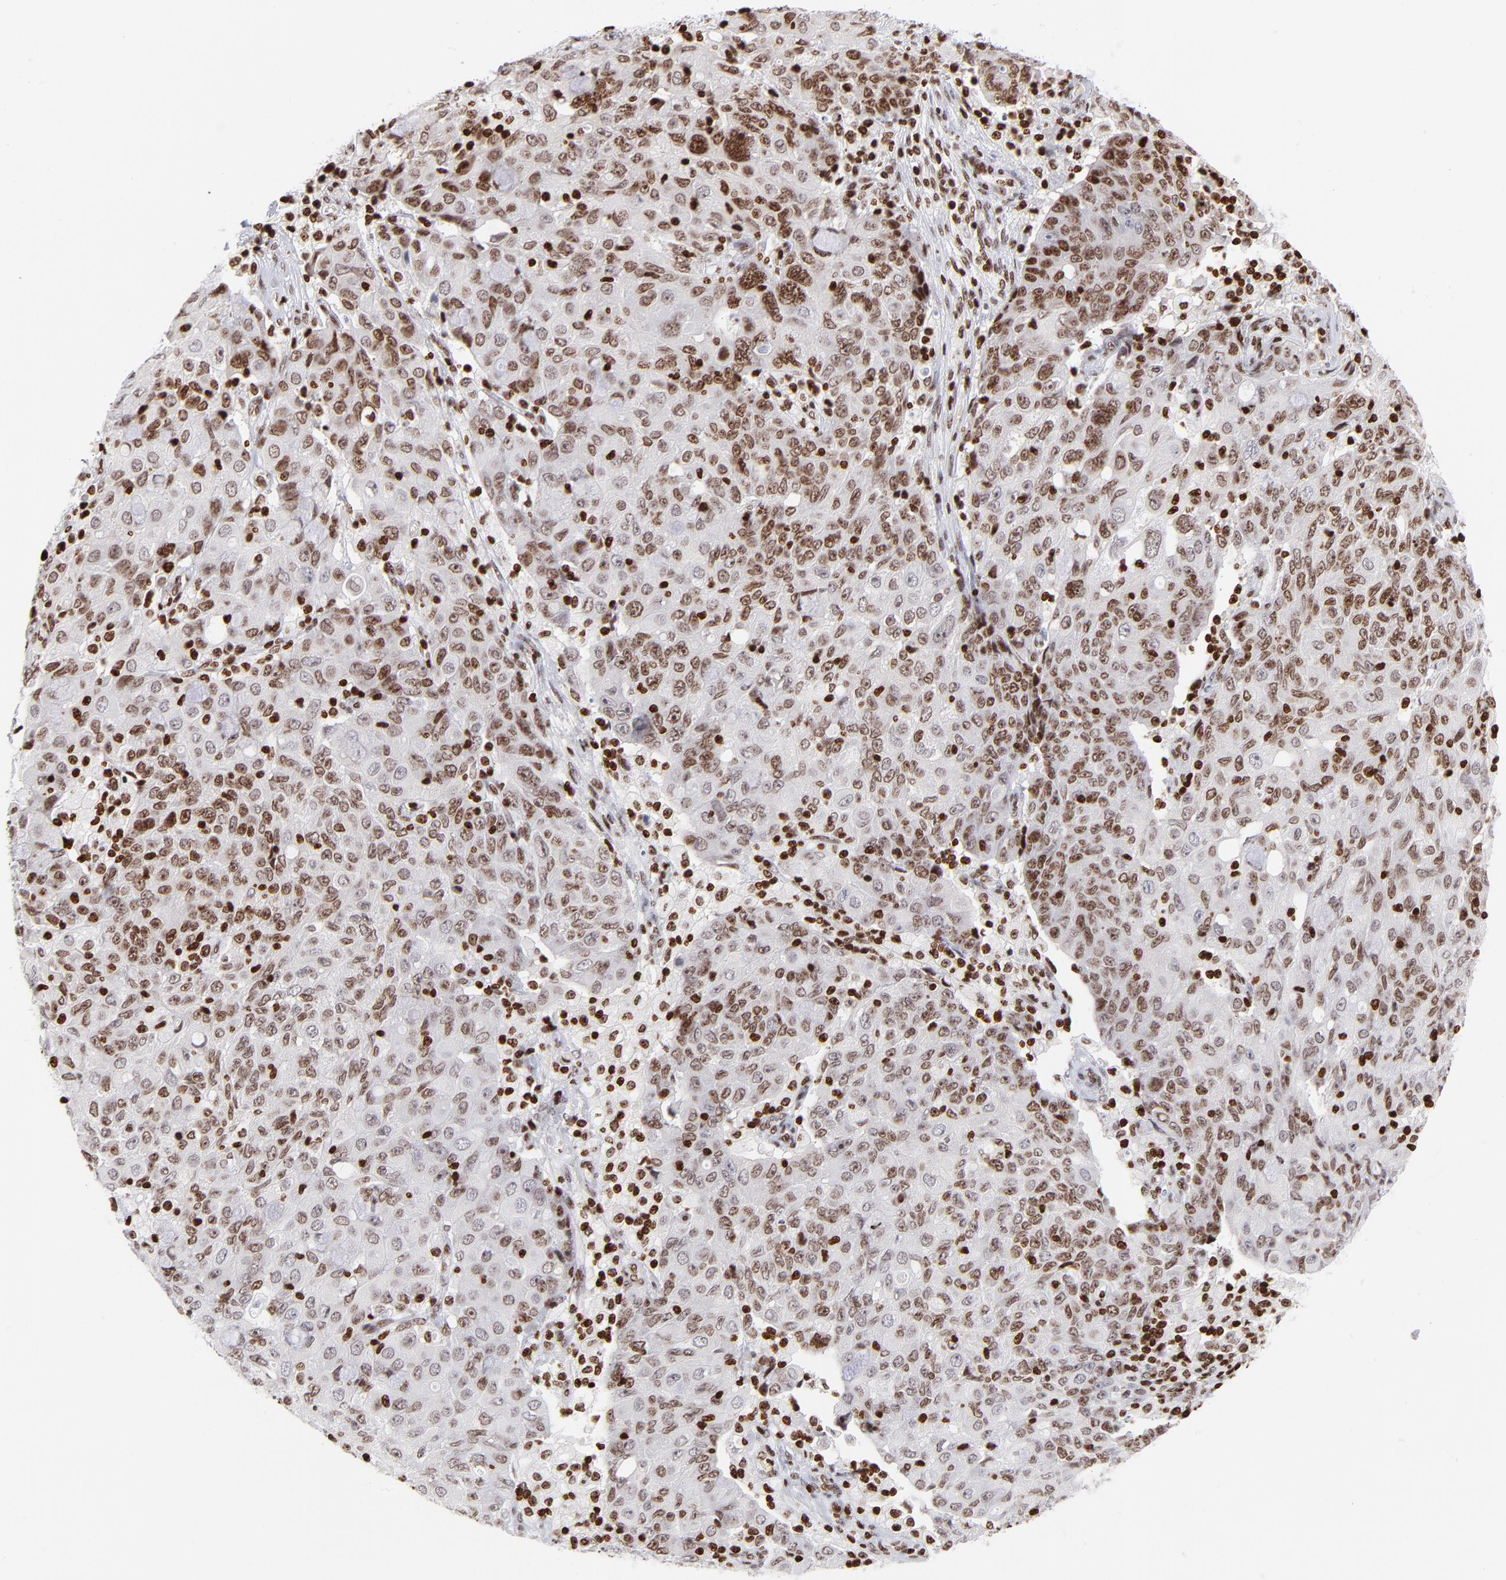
{"staining": {"intensity": "moderate", "quantity": ">75%", "location": "nuclear"}, "tissue": "ovarian cancer", "cell_type": "Tumor cells", "image_type": "cancer", "snomed": [{"axis": "morphology", "description": "Carcinoma, endometroid"}, {"axis": "topography", "description": "Ovary"}], "caption": "High-magnification brightfield microscopy of endometroid carcinoma (ovarian) stained with DAB (brown) and counterstained with hematoxylin (blue). tumor cells exhibit moderate nuclear positivity is seen in approximately>75% of cells. (DAB = brown stain, brightfield microscopy at high magnification).", "gene": "RTL4", "patient": {"sex": "female", "age": 42}}